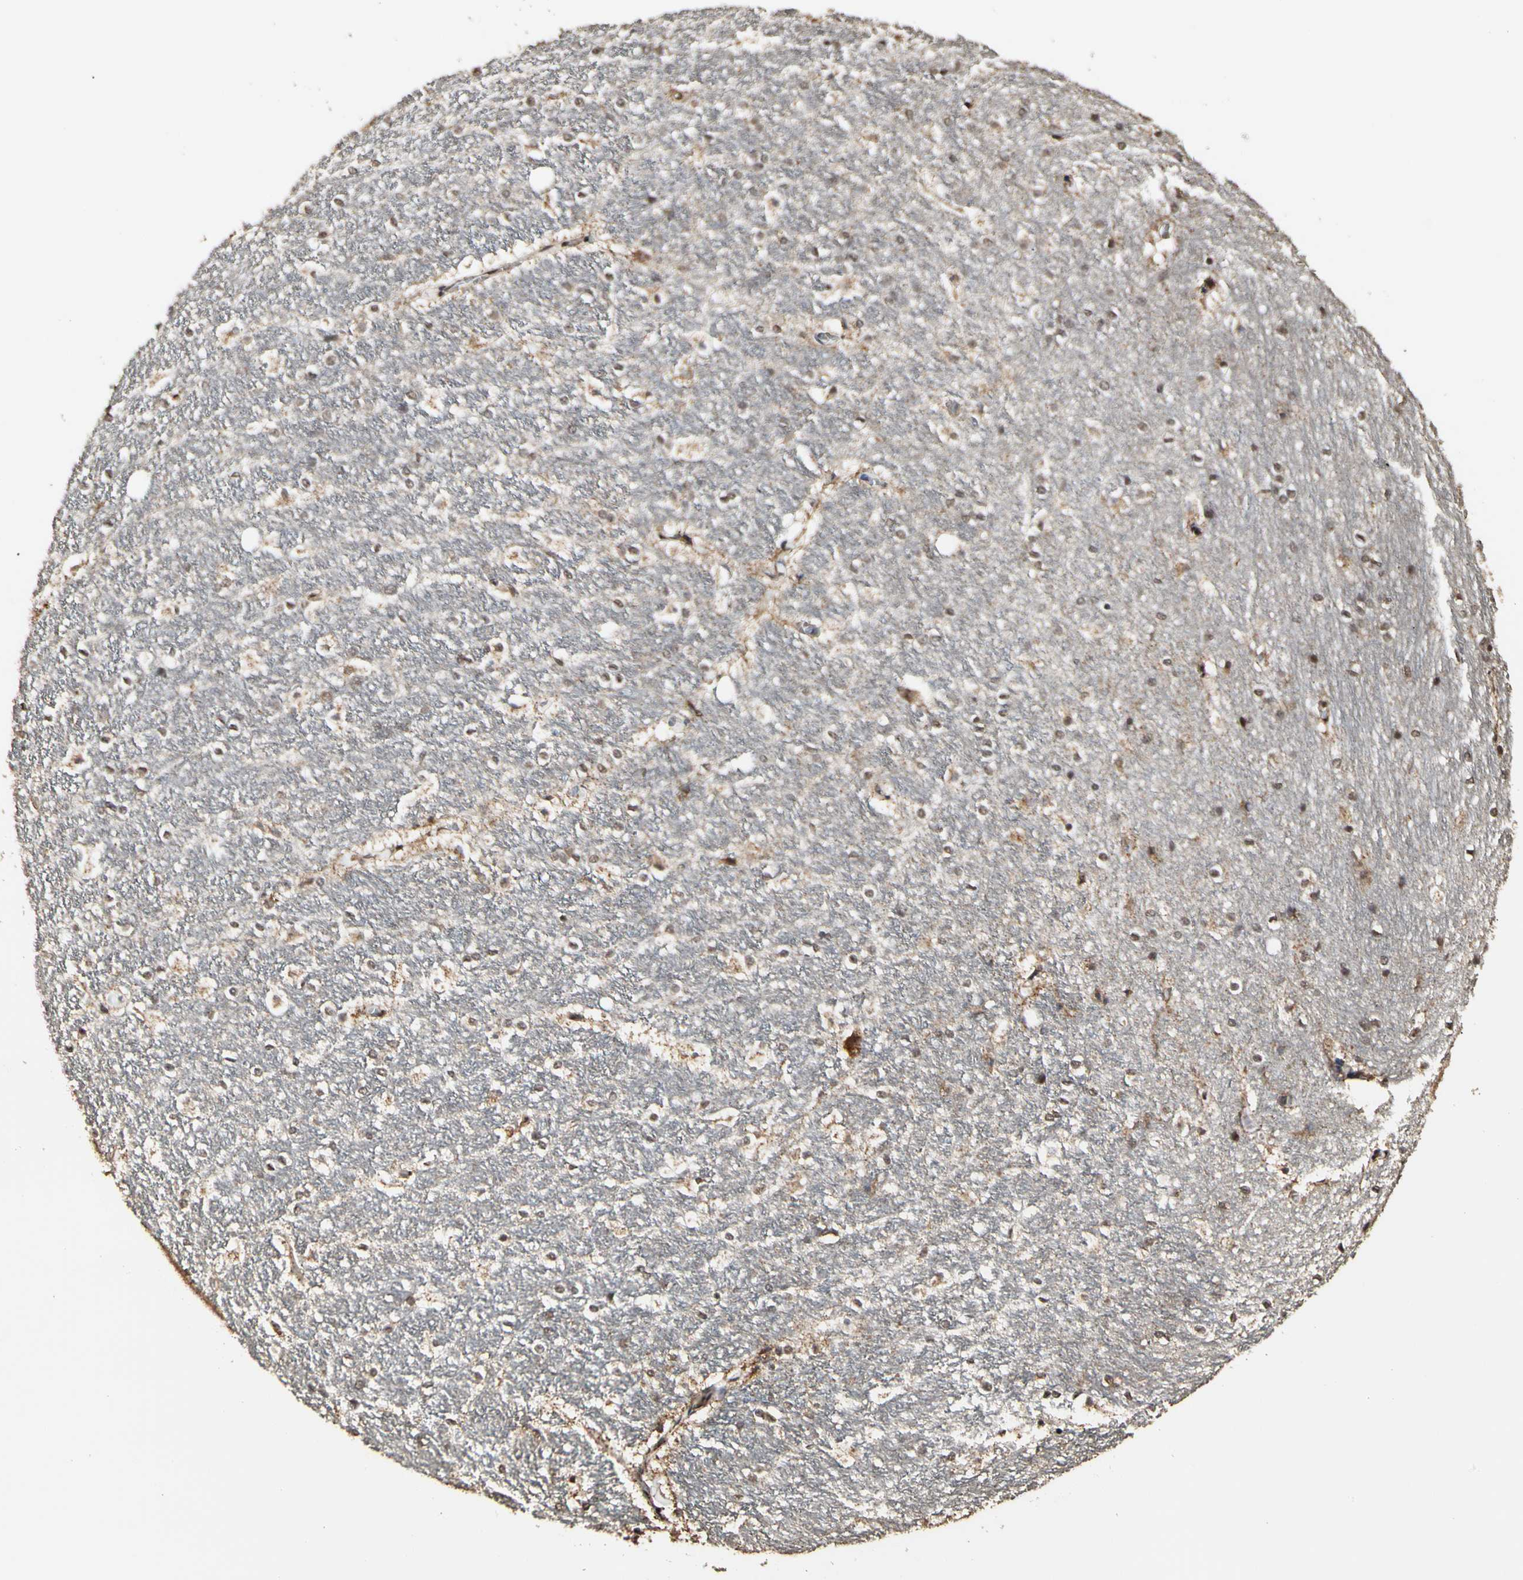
{"staining": {"intensity": "weak", "quantity": "25%-75%", "location": "cytoplasmic/membranous"}, "tissue": "hippocampus", "cell_type": "Glial cells", "image_type": "normal", "snomed": [{"axis": "morphology", "description": "Normal tissue, NOS"}, {"axis": "topography", "description": "Hippocampus"}], "caption": "Immunohistochemical staining of unremarkable human hippocampus shows 25%-75% levels of weak cytoplasmic/membranous protein staining in about 25%-75% of glial cells.", "gene": "TAOK1", "patient": {"sex": "female", "age": 19}}